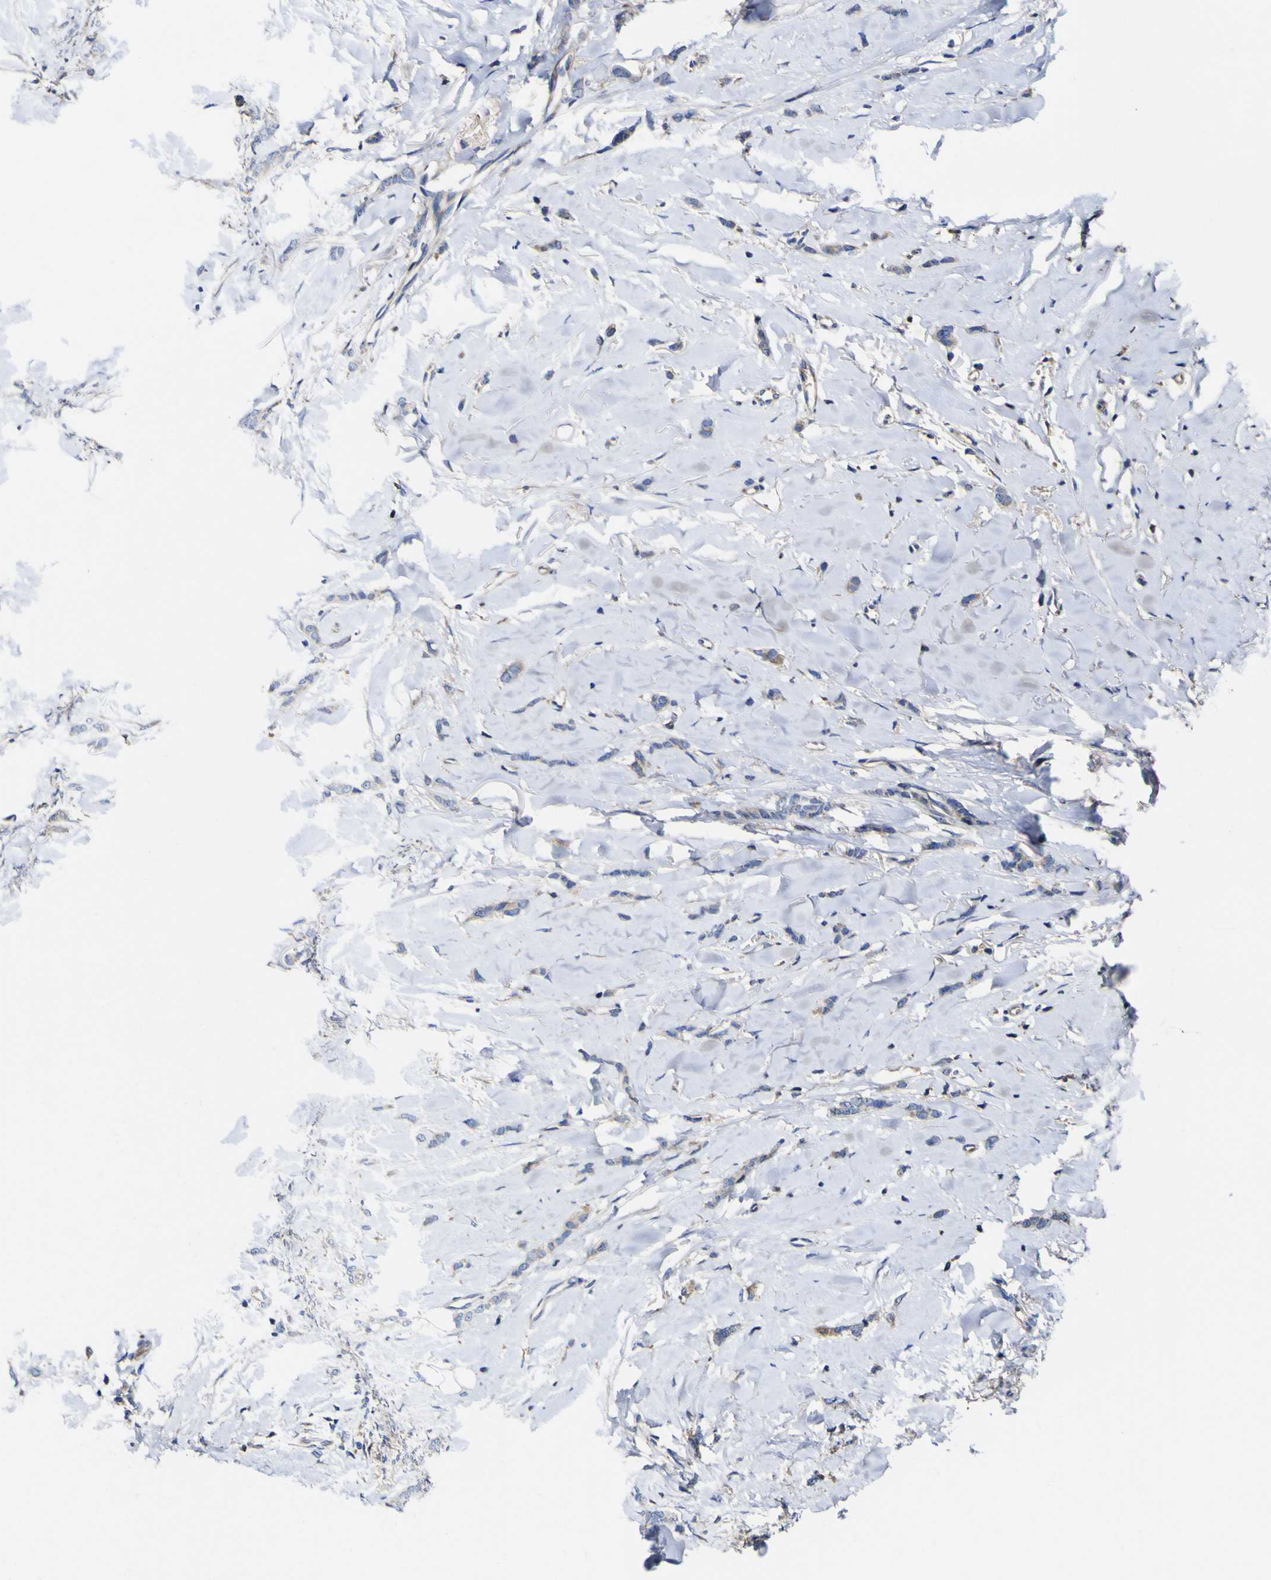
{"staining": {"intensity": "weak", "quantity": "<25%", "location": "cytoplasmic/membranous"}, "tissue": "breast cancer", "cell_type": "Tumor cells", "image_type": "cancer", "snomed": [{"axis": "morphology", "description": "Lobular carcinoma"}, {"axis": "topography", "description": "Skin"}, {"axis": "topography", "description": "Breast"}], "caption": "The image demonstrates no staining of tumor cells in lobular carcinoma (breast).", "gene": "CCDC90B", "patient": {"sex": "female", "age": 46}}